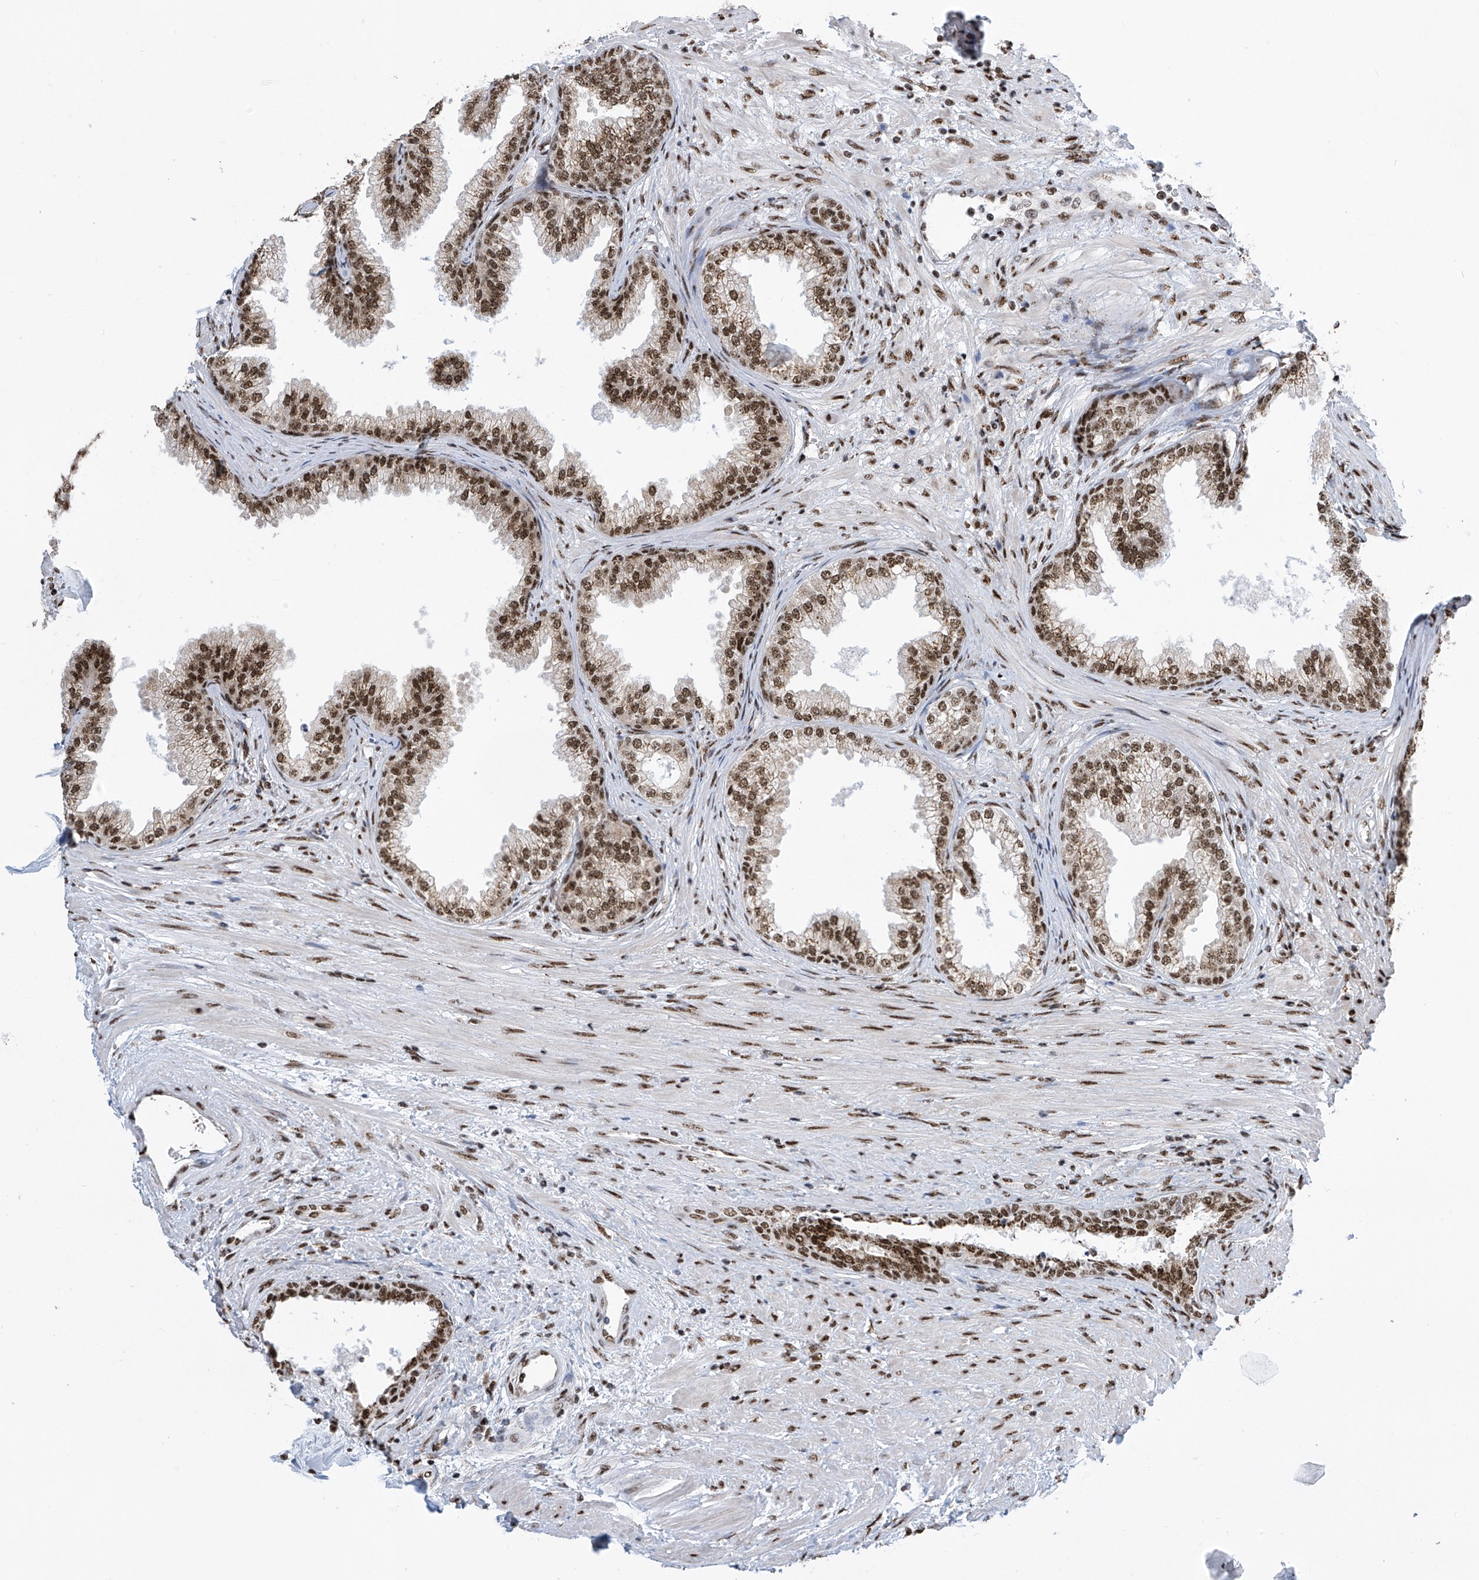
{"staining": {"intensity": "strong", "quantity": ">75%", "location": "cytoplasmic/membranous,nuclear"}, "tissue": "prostate", "cell_type": "Glandular cells", "image_type": "normal", "snomed": [{"axis": "morphology", "description": "Normal tissue, NOS"}, {"axis": "topography", "description": "Prostate"}], "caption": "Immunohistochemistry (DAB (3,3'-diaminobenzidine)) staining of benign prostate demonstrates strong cytoplasmic/membranous,nuclear protein positivity in about >75% of glandular cells. (brown staining indicates protein expression, while blue staining denotes nuclei).", "gene": "APLF", "patient": {"sex": "male", "age": 76}}